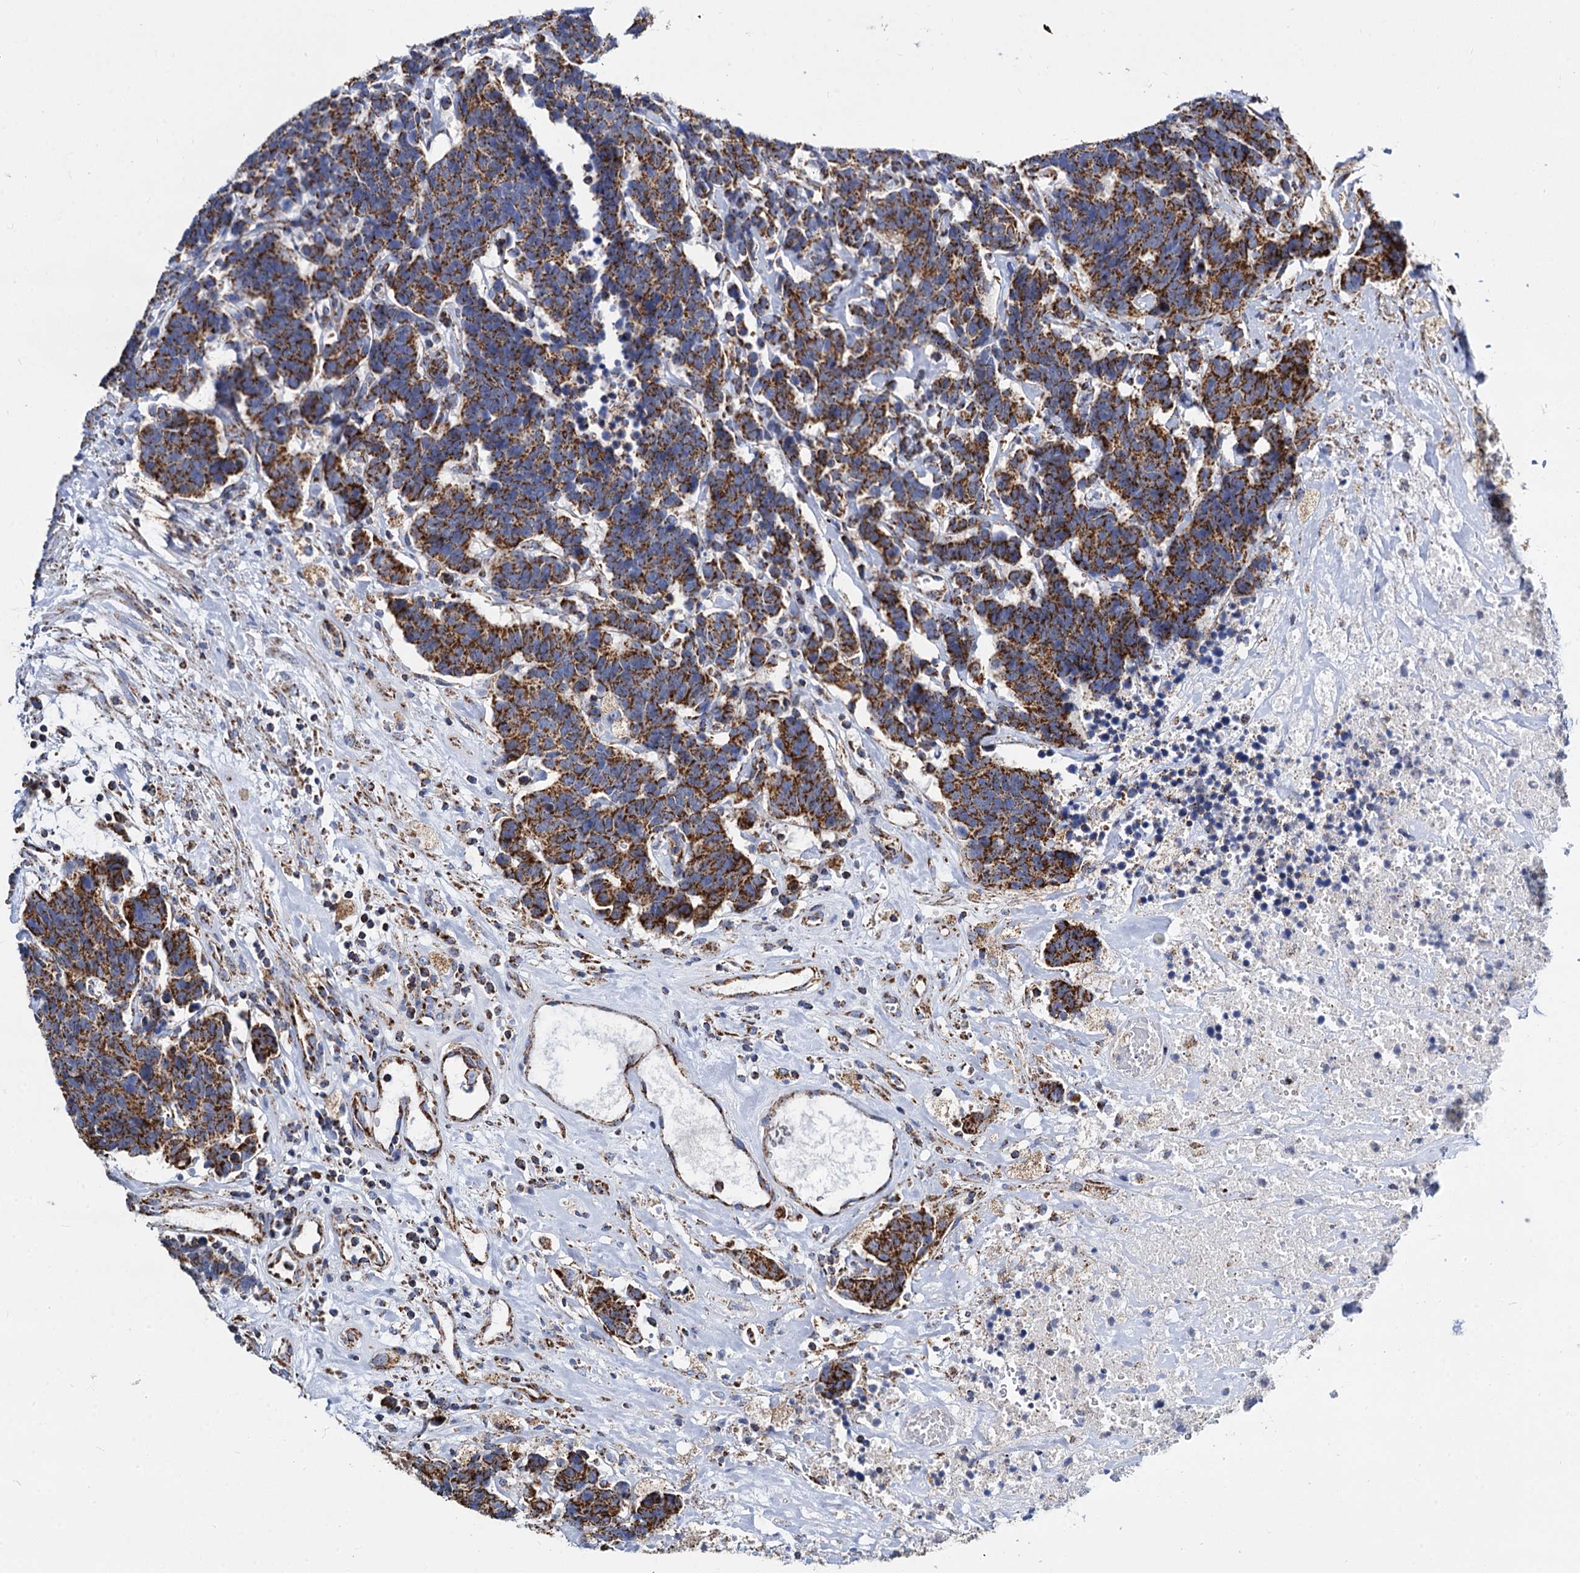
{"staining": {"intensity": "strong", "quantity": ">75%", "location": "cytoplasmic/membranous"}, "tissue": "carcinoid", "cell_type": "Tumor cells", "image_type": "cancer", "snomed": [{"axis": "morphology", "description": "Carcinoma, NOS"}, {"axis": "morphology", "description": "Carcinoid, malignant, NOS"}, {"axis": "topography", "description": "Urinary bladder"}], "caption": "Human carcinoid stained with a brown dye exhibits strong cytoplasmic/membranous positive expression in approximately >75% of tumor cells.", "gene": "TIMM10", "patient": {"sex": "male", "age": 57}}